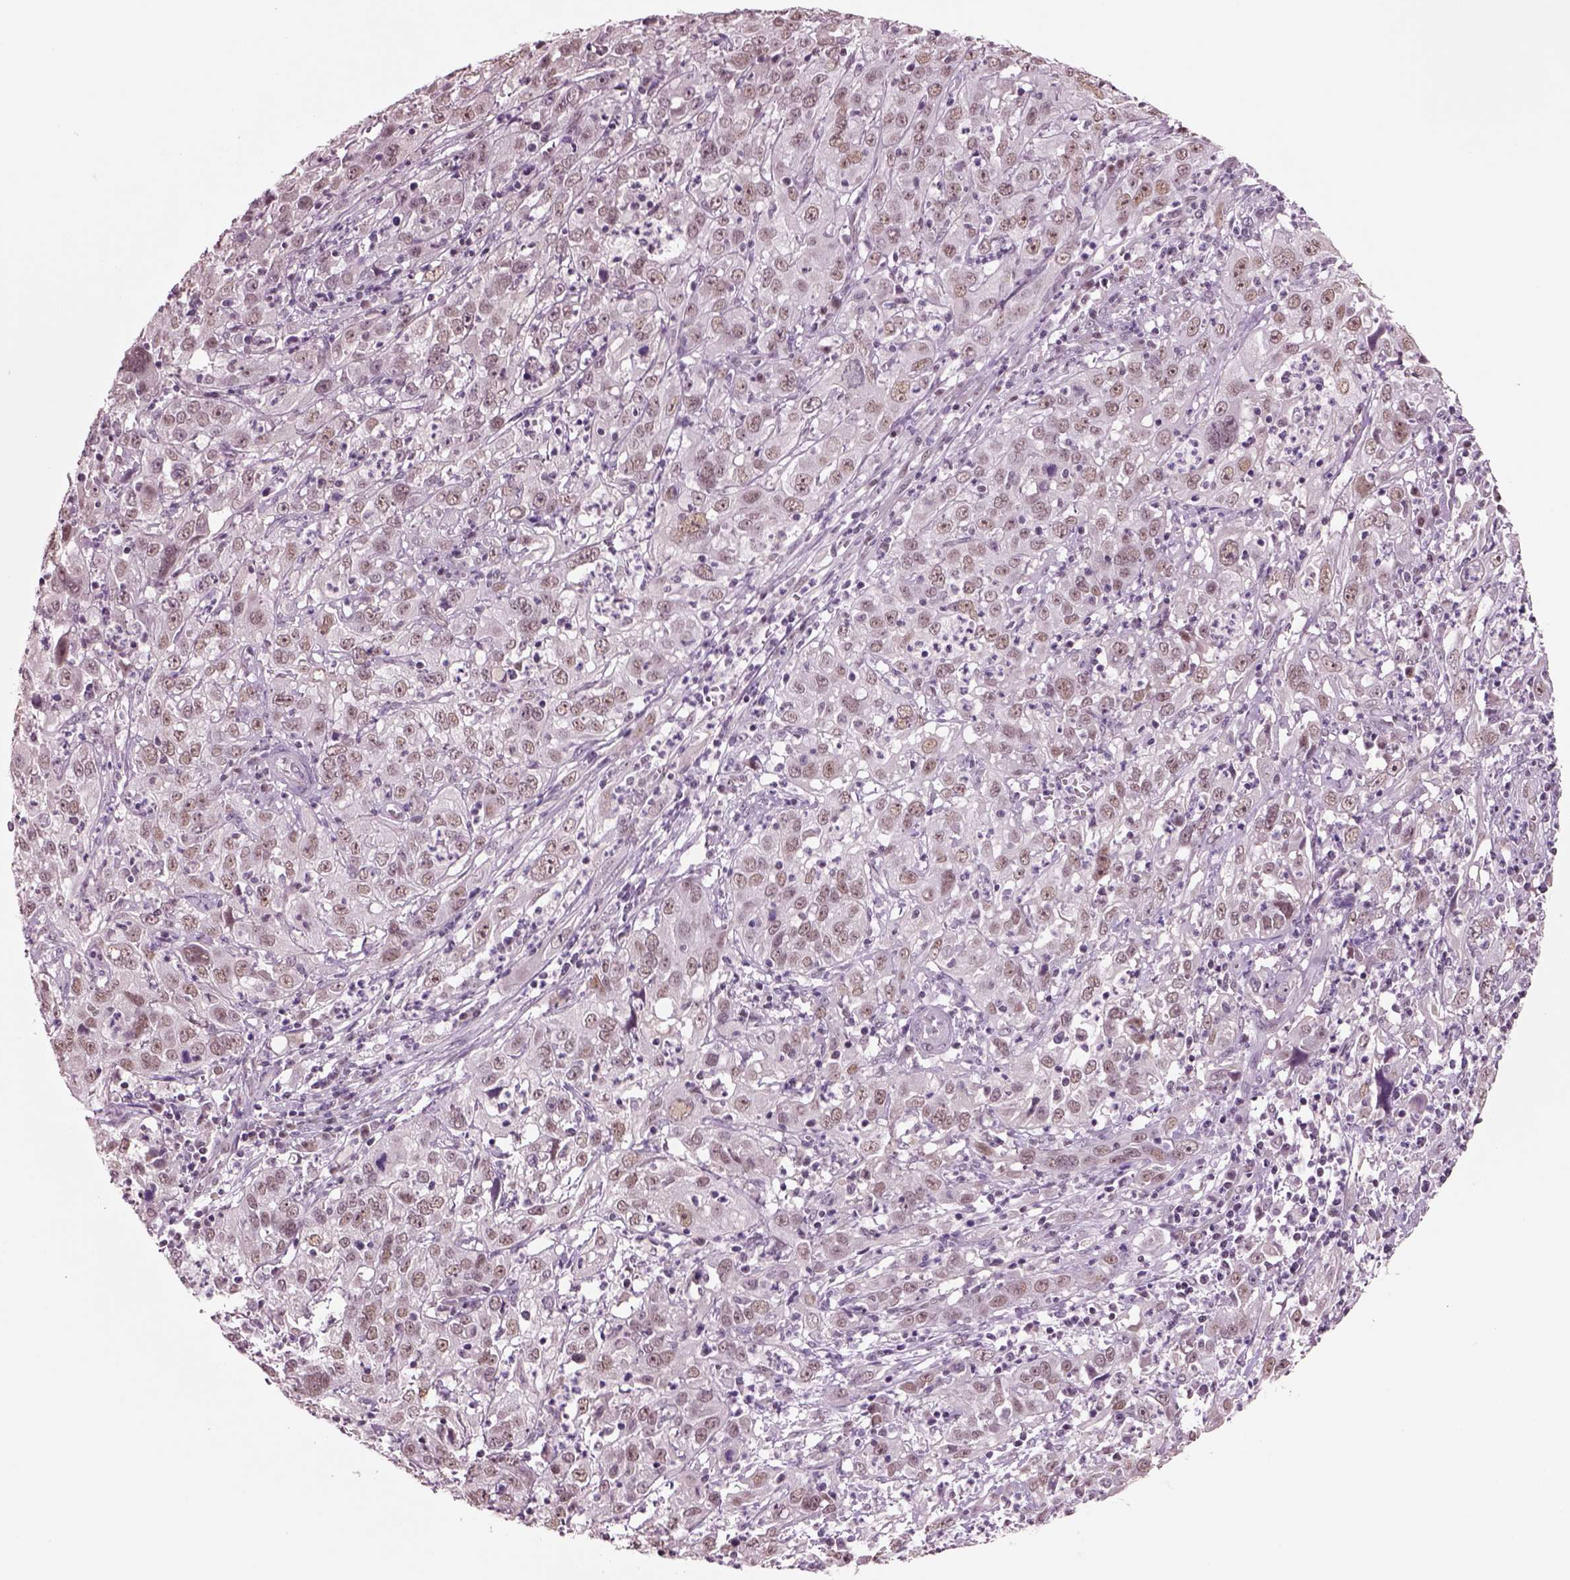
{"staining": {"intensity": "weak", "quantity": ">75%", "location": "nuclear"}, "tissue": "cervical cancer", "cell_type": "Tumor cells", "image_type": "cancer", "snomed": [{"axis": "morphology", "description": "Squamous cell carcinoma, NOS"}, {"axis": "topography", "description": "Cervix"}], "caption": "Cervical squamous cell carcinoma tissue demonstrates weak nuclear expression in about >75% of tumor cells, visualized by immunohistochemistry. (Brightfield microscopy of DAB IHC at high magnification).", "gene": "SEPHS1", "patient": {"sex": "female", "age": 32}}